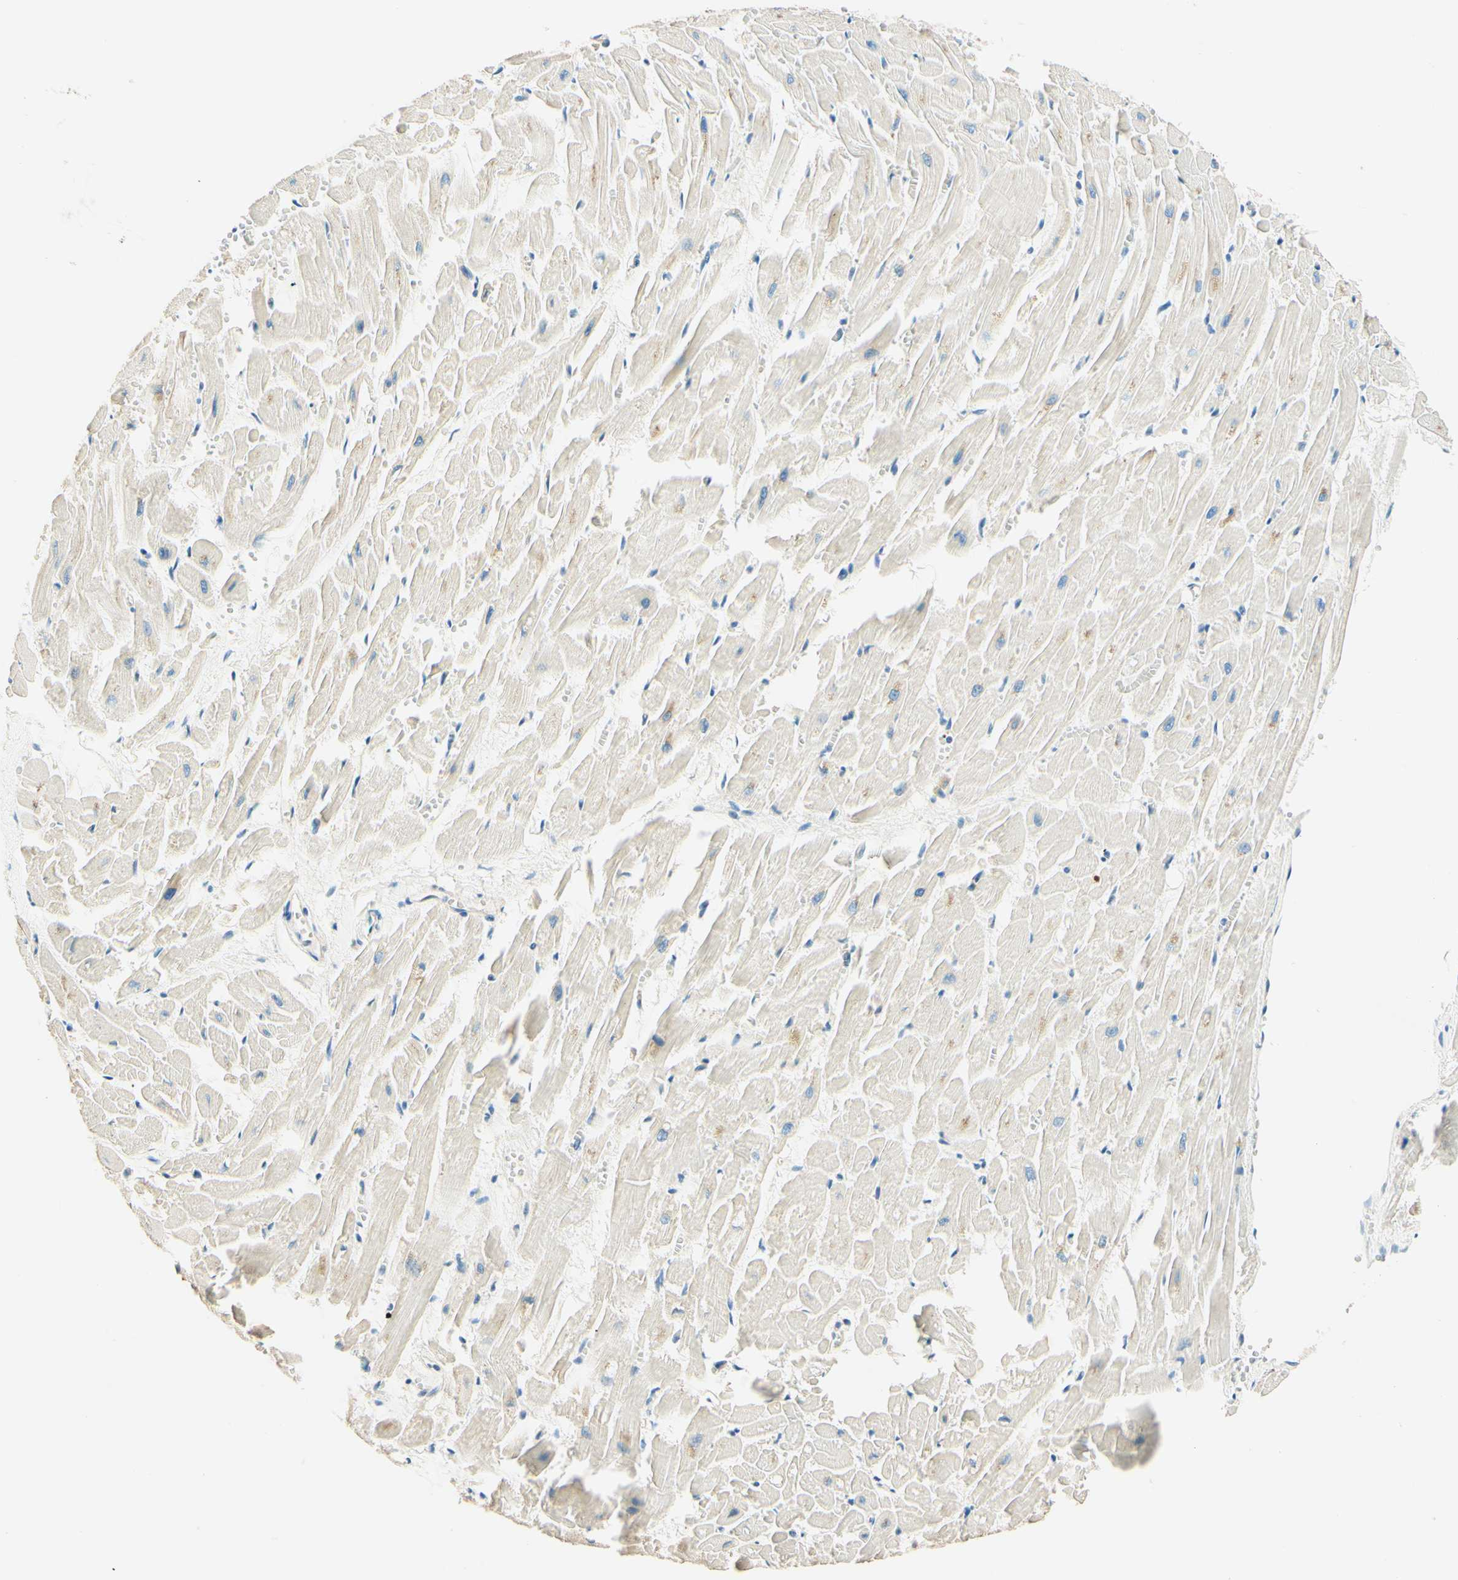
{"staining": {"intensity": "weak", "quantity": "<25%", "location": "cytoplasmic/membranous"}, "tissue": "heart muscle", "cell_type": "Cardiomyocytes", "image_type": "normal", "snomed": [{"axis": "morphology", "description": "Normal tissue, NOS"}, {"axis": "topography", "description": "Heart"}], "caption": "The histopathology image shows no significant positivity in cardiomyocytes of heart muscle. (DAB (3,3'-diaminobenzidine) immunohistochemistry visualized using brightfield microscopy, high magnification).", "gene": "TAOK2", "patient": {"sex": "female", "age": 19}}